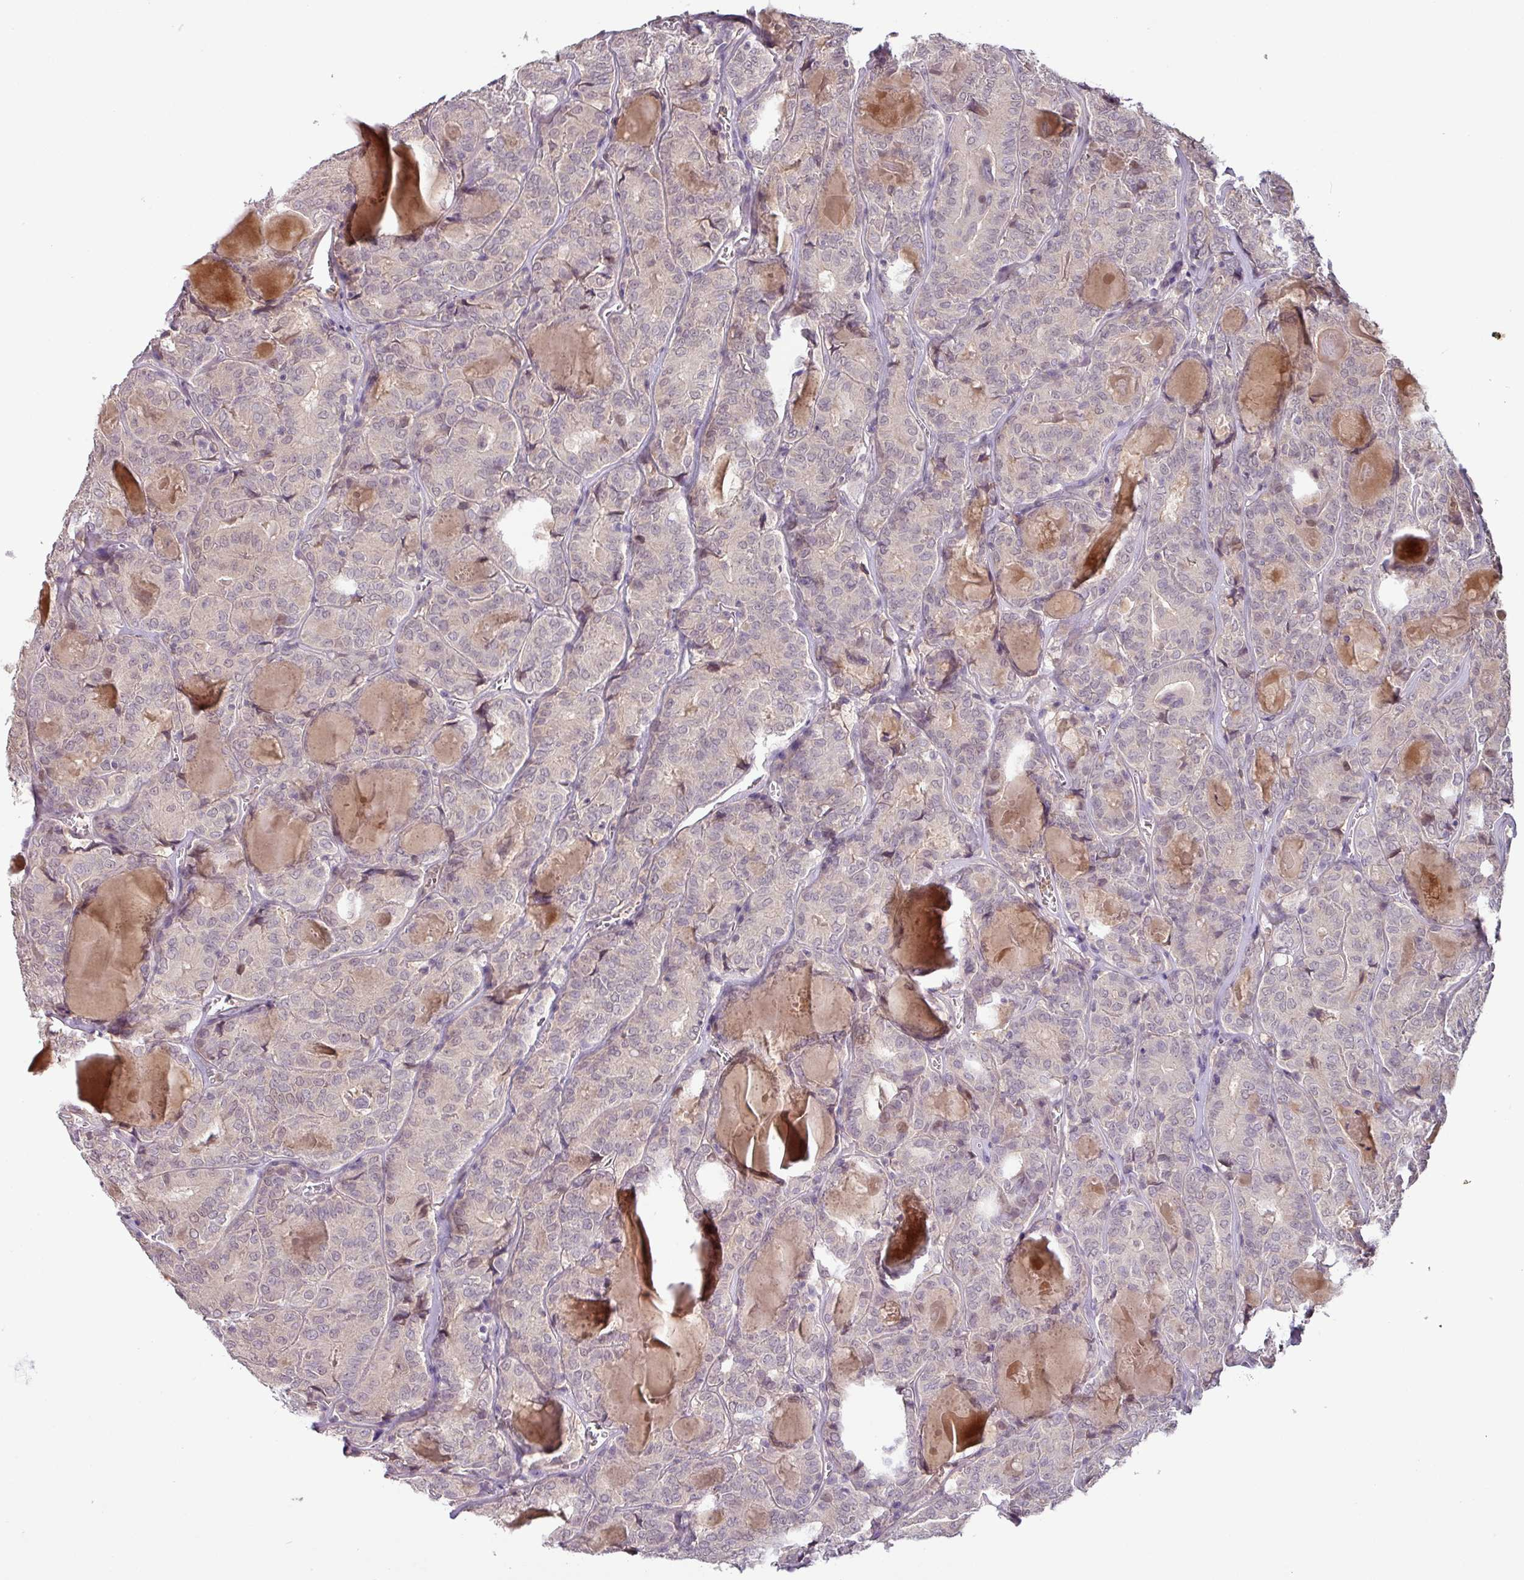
{"staining": {"intensity": "negative", "quantity": "none", "location": "none"}, "tissue": "thyroid cancer", "cell_type": "Tumor cells", "image_type": "cancer", "snomed": [{"axis": "morphology", "description": "Papillary adenocarcinoma, NOS"}, {"axis": "topography", "description": "Thyroid gland"}], "caption": "DAB immunohistochemical staining of human thyroid cancer (papillary adenocarcinoma) reveals no significant expression in tumor cells.", "gene": "SLC5A10", "patient": {"sex": "female", "age": 72}}